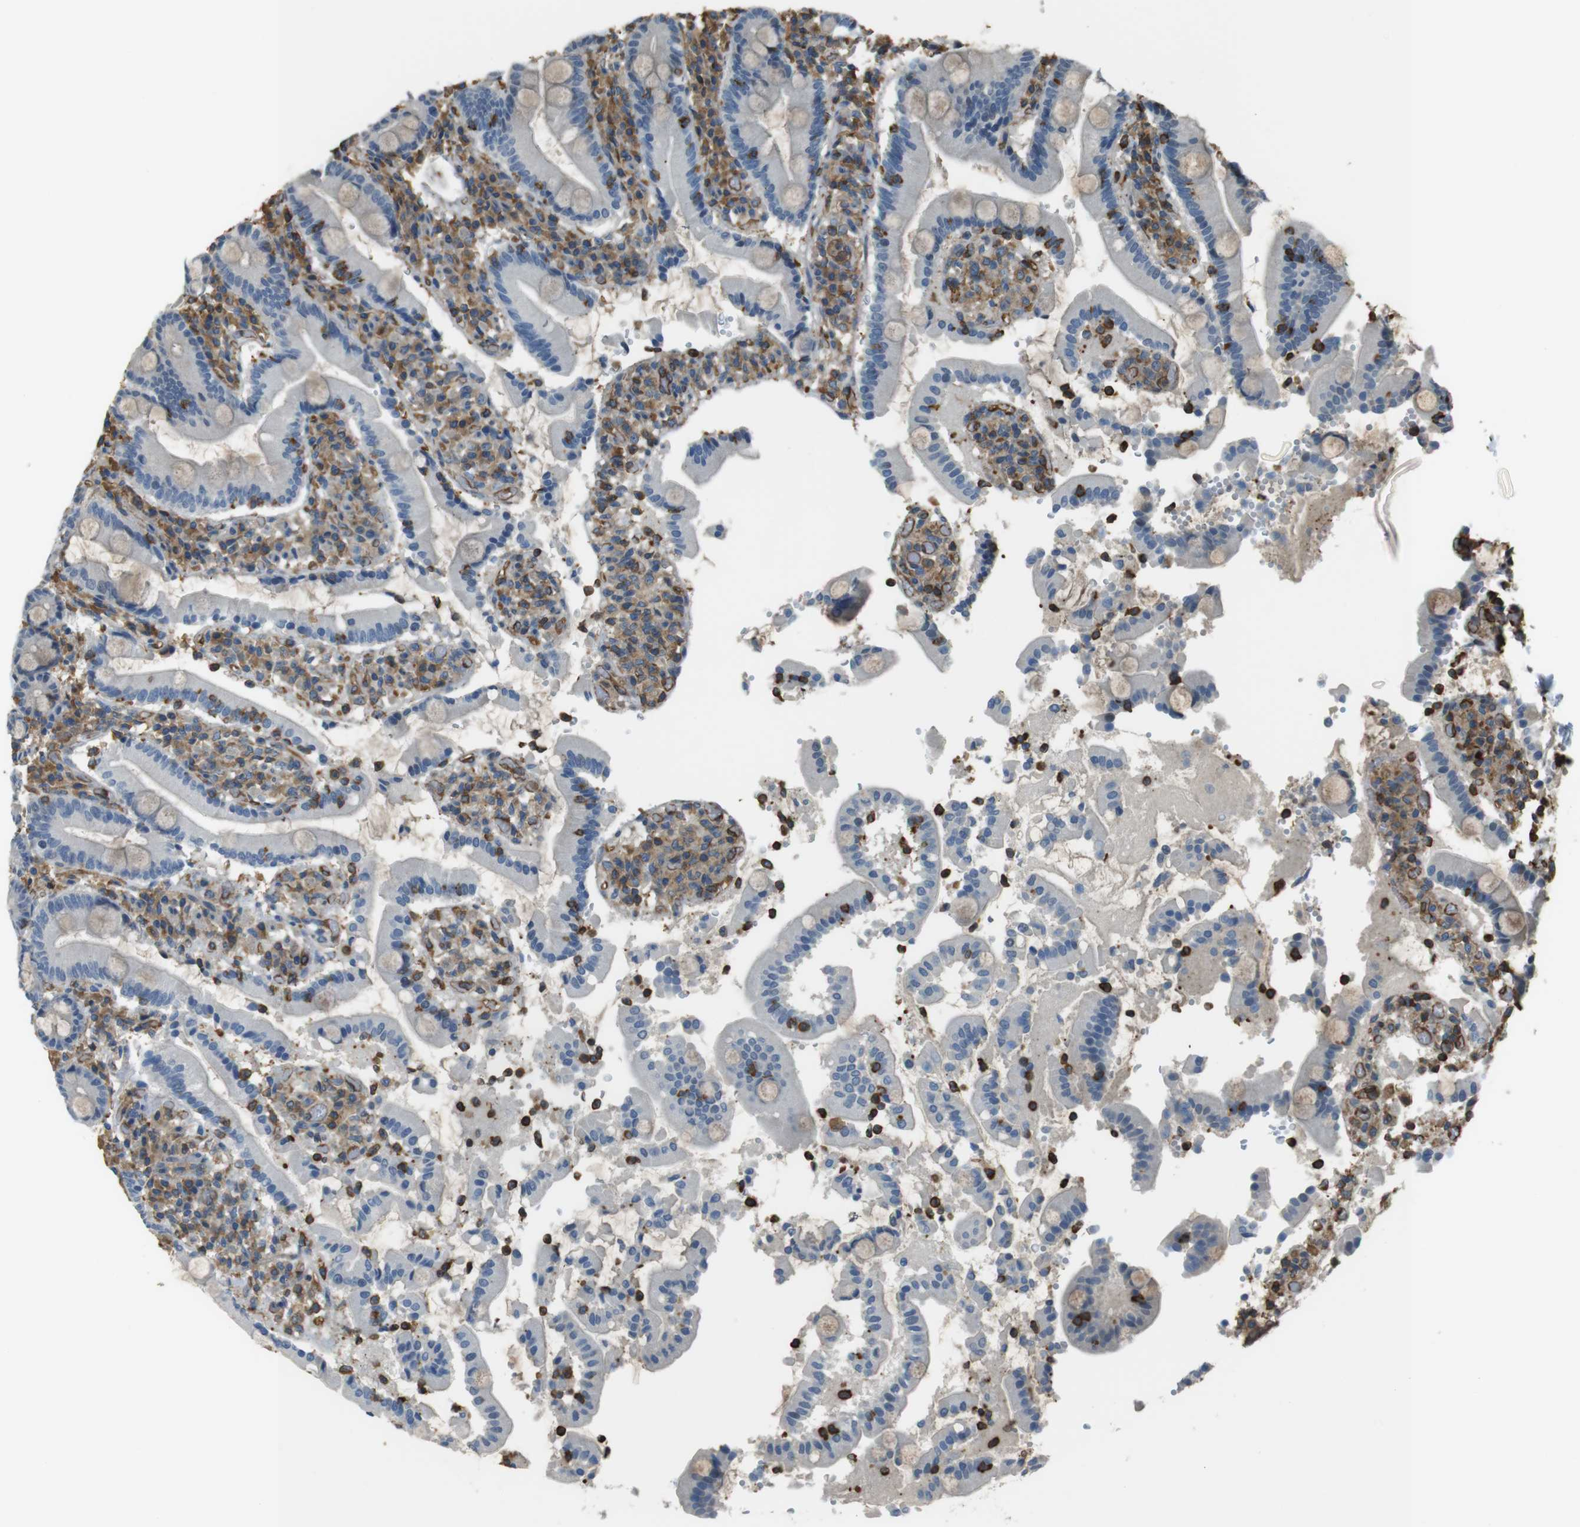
{"staining": {"intensity": "weak", "quantity": "<25%", "location": "cytoplasmic/membranous"}, "tissue": "duodenum", "cell_type": "Glandular cells", "image_type": "normal", "snomed": [{"axis": "morphology", "description": "Normal tissue, NOS"}, {"axis": "topography", "description": "Small intestine, NOS"}], "caption": "The image demonstrates no staining of glandular cells in unremarkable duodenum. (DAB IHC, high magnification).", "gene": "FCAR", "patient": {"sex": "female", "age": 71}}